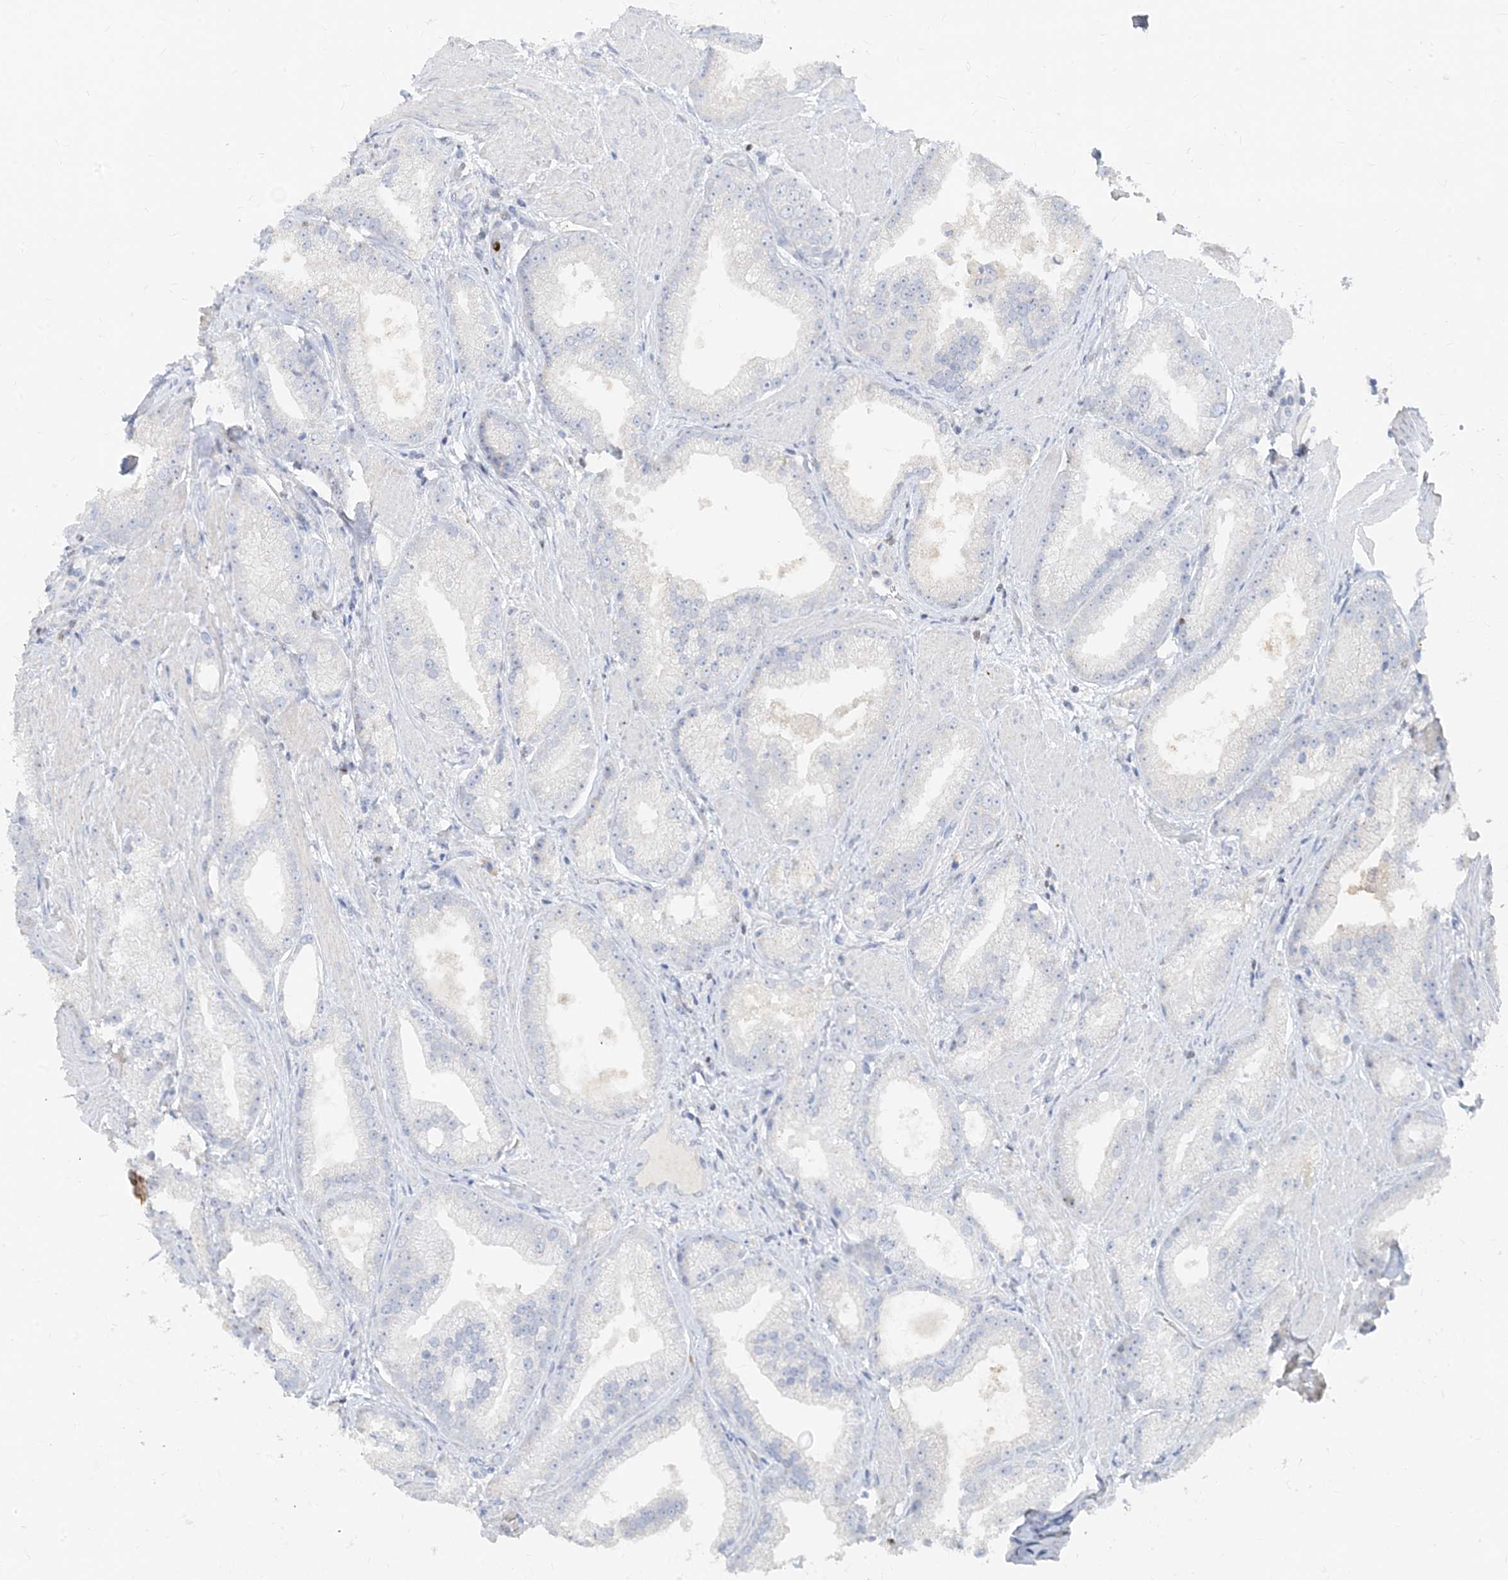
{"staining": {"intensity": "negative", "quantity": "none", "location": "none"}, "tissue": "prostate cancer", "cell_type": "Tumor cells", "image_type": "cancer", "snomed": [{"axis": "morphology", "description": "Adenocarcinoma, Low grade"}, {"axis": "topography", "description": "Prostate"}], "caption": "Prostate cancer was stained to show a protein in brown. There is no significant staining in tumor cells. (Stains: DAB immunohistochemistry (IHC) with hematoxylin counter stain, Microscopy: brightfield microscopy at high magnification).", "gene": "TBX21", "patient": {"sex": "male", "age": 67}}